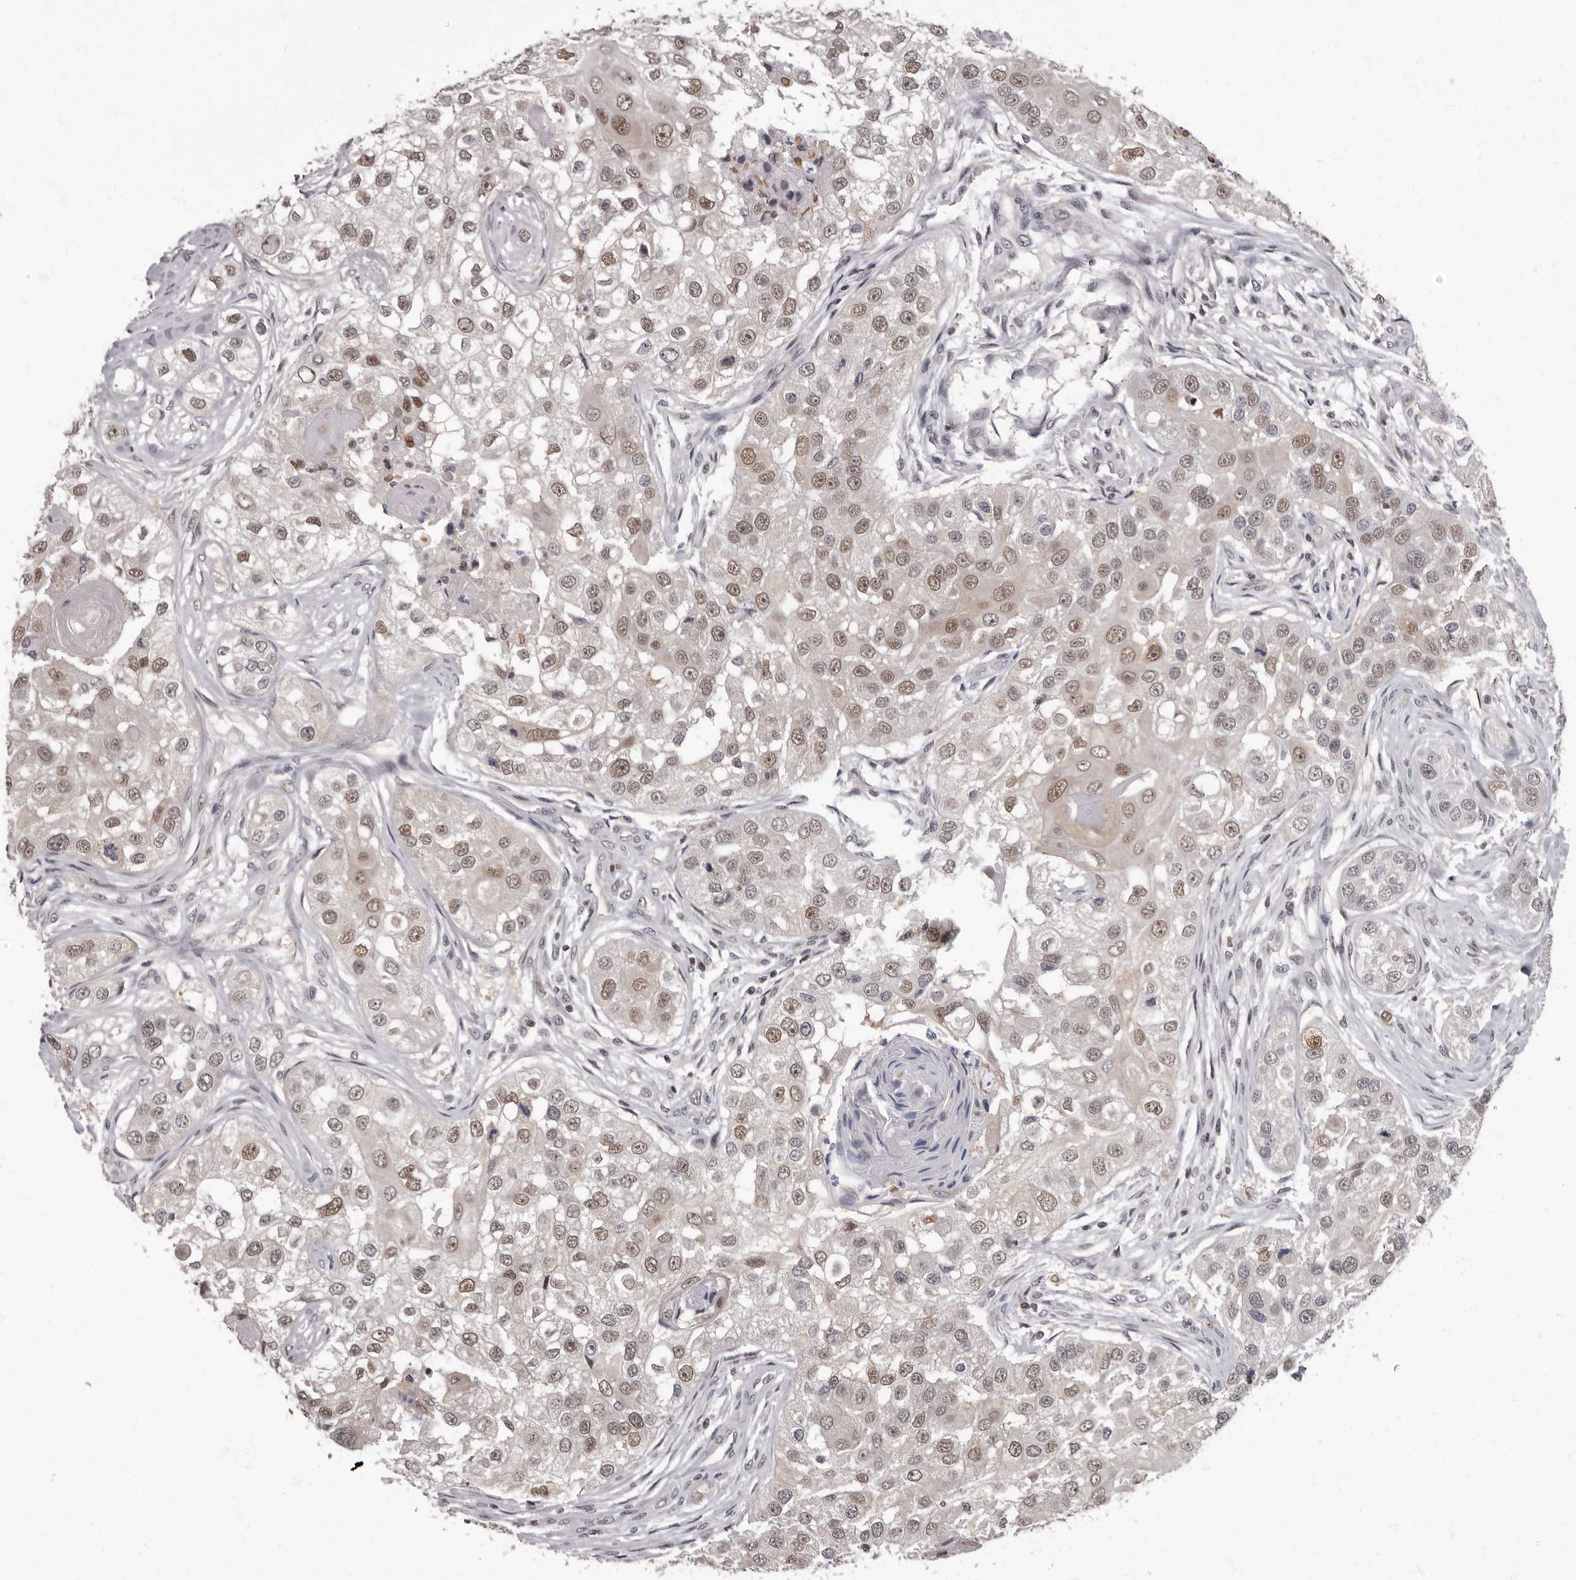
{"staining": {"intensity": "weak", "quantity": ">75%", "location": "nuclear"}, "tissue": "head and neck cancer", "cell_type": "Tumor cells", "image_type": "cancer", "snomed": [{"axis": "morphology", "description": "Normal tissue, NOS"}, {"axis": "morphology", "description": "Squamous cell carcinoma, NOS"}, {"axis": "topography", "description": "Skeletal muscle"}, {"axis": "topography", "description": "Head-Neck"}], "caption": "Squamous cell carcinoma (head and neck) stained with IHC shows weak nuclear expression in about >75% of tumor cells. The protein of interest is shown in brown color, while the nuclei are stained blue.", "gene": "C1orf50", "patient": {"sex": "male", "age": 51}}